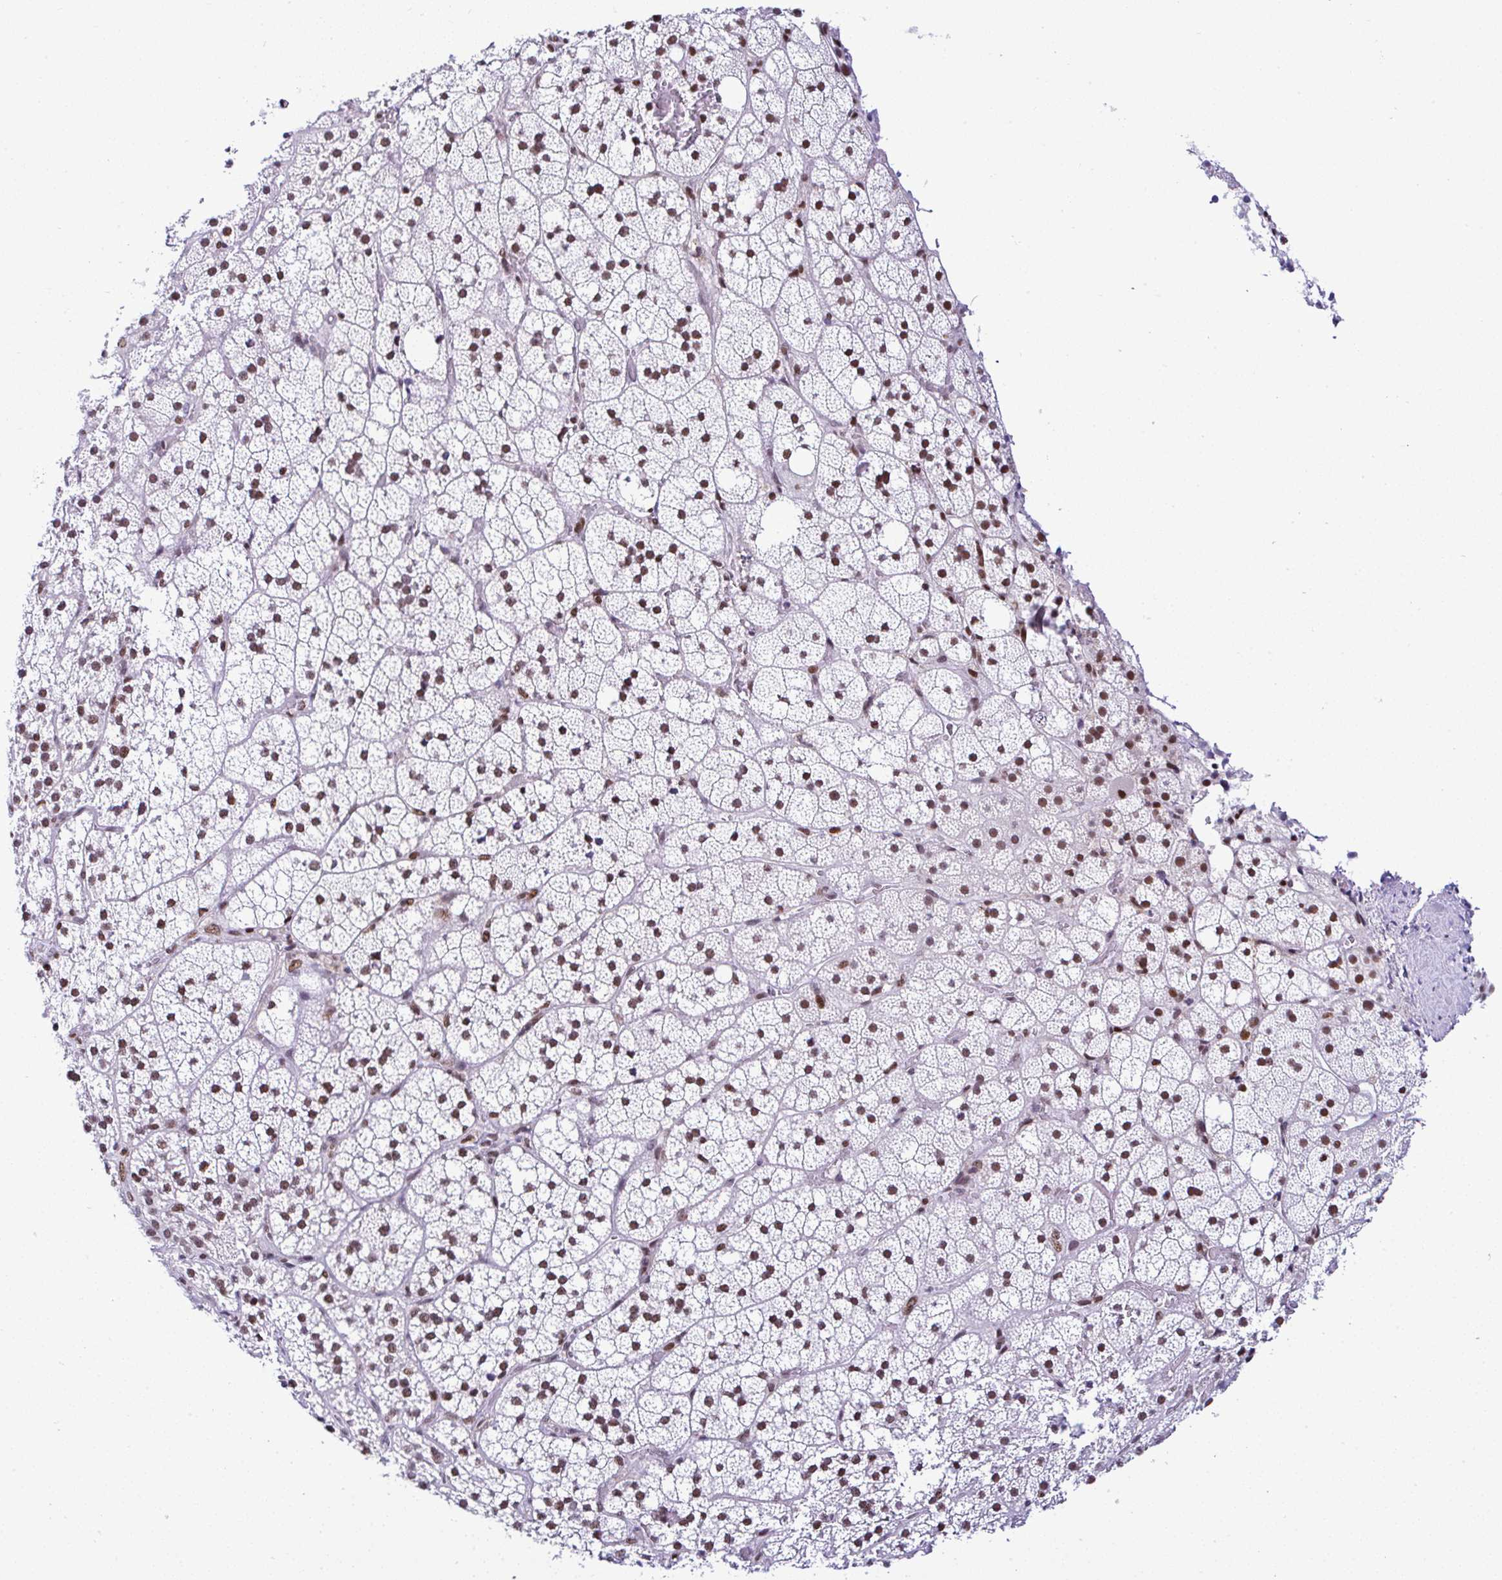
{"staining": {"intensity": "moderate", "quantity": "25%-75%", "location": "nuclear"}, "tissue": "adrenal gland", "cell_type": "Glandular cells", "image_type": "normal", "snomed": [{"axis": "morphology", "description": "Normal tissue, NOS"}, {"axis": "topography", "description": "Adrenal gland"}], "caption": "There is medium levels of moderate nuclear positivity in glandular cells of normal adrenal gland, as demonstrated by immunohistochemical staining (brown color).", "gene": "DR1", "patient": {"sex": "male", "age": 53}}